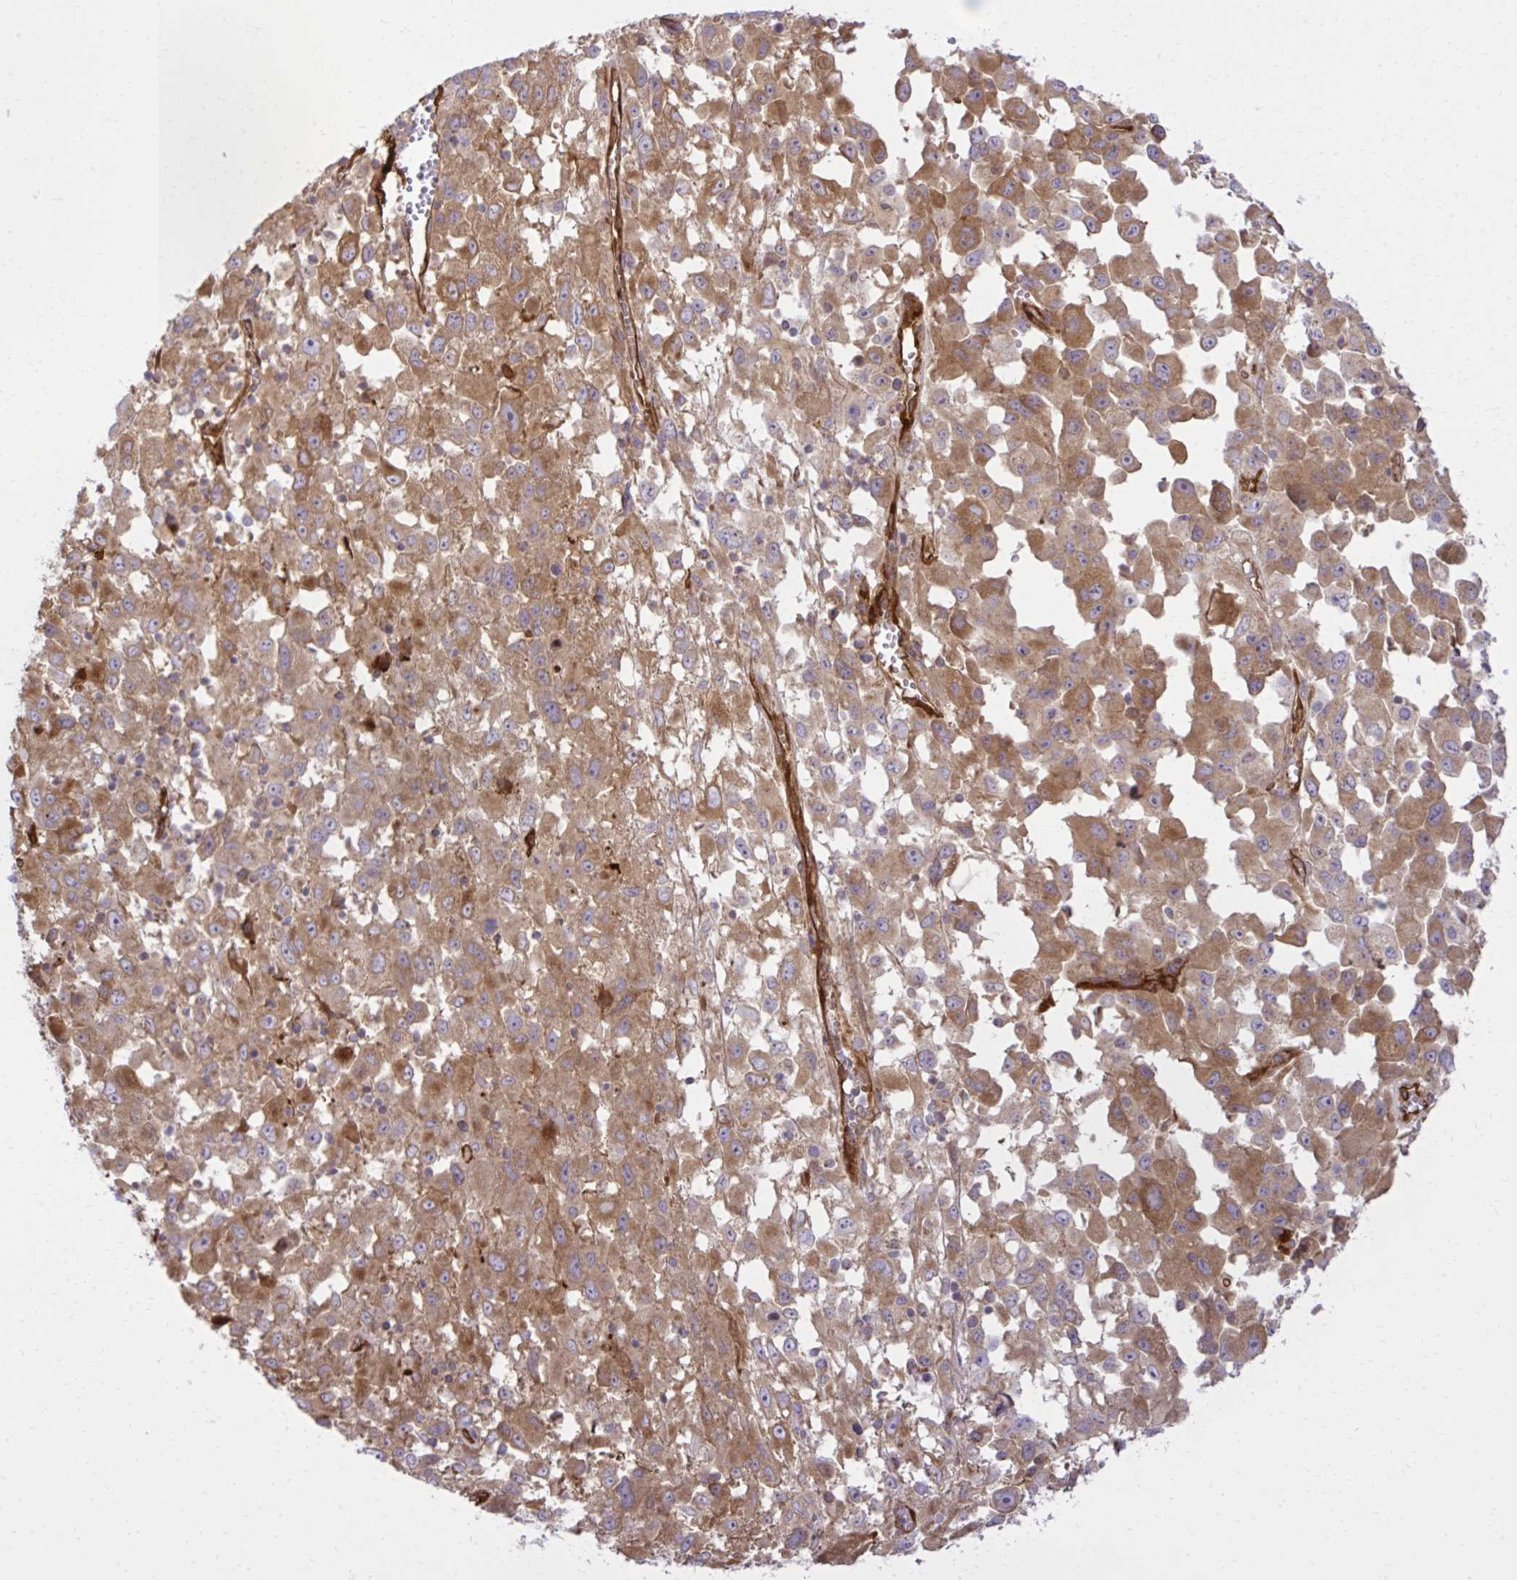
{"staining": {"intensity": "moderate", "quantity": ">75%", "location": "cytoplasmic/membranous"}, "tissue": "melanoma", "cell_type": "Tumor cells", "image_type": "cancer", "snomed": [{"axis": "morphology", "description": "Malignant melanoma, Metastatic site"}, {"axis": "topography", "description": "Soft tissue"}], "caption": "Immunohistochemical staining of melanoma displays medium levels of moderate cytoplasmic/membranous staining in about >75% of tumor cells.", "gene": "LIMS1", "patient": {"sex": "male", "age": 50}}